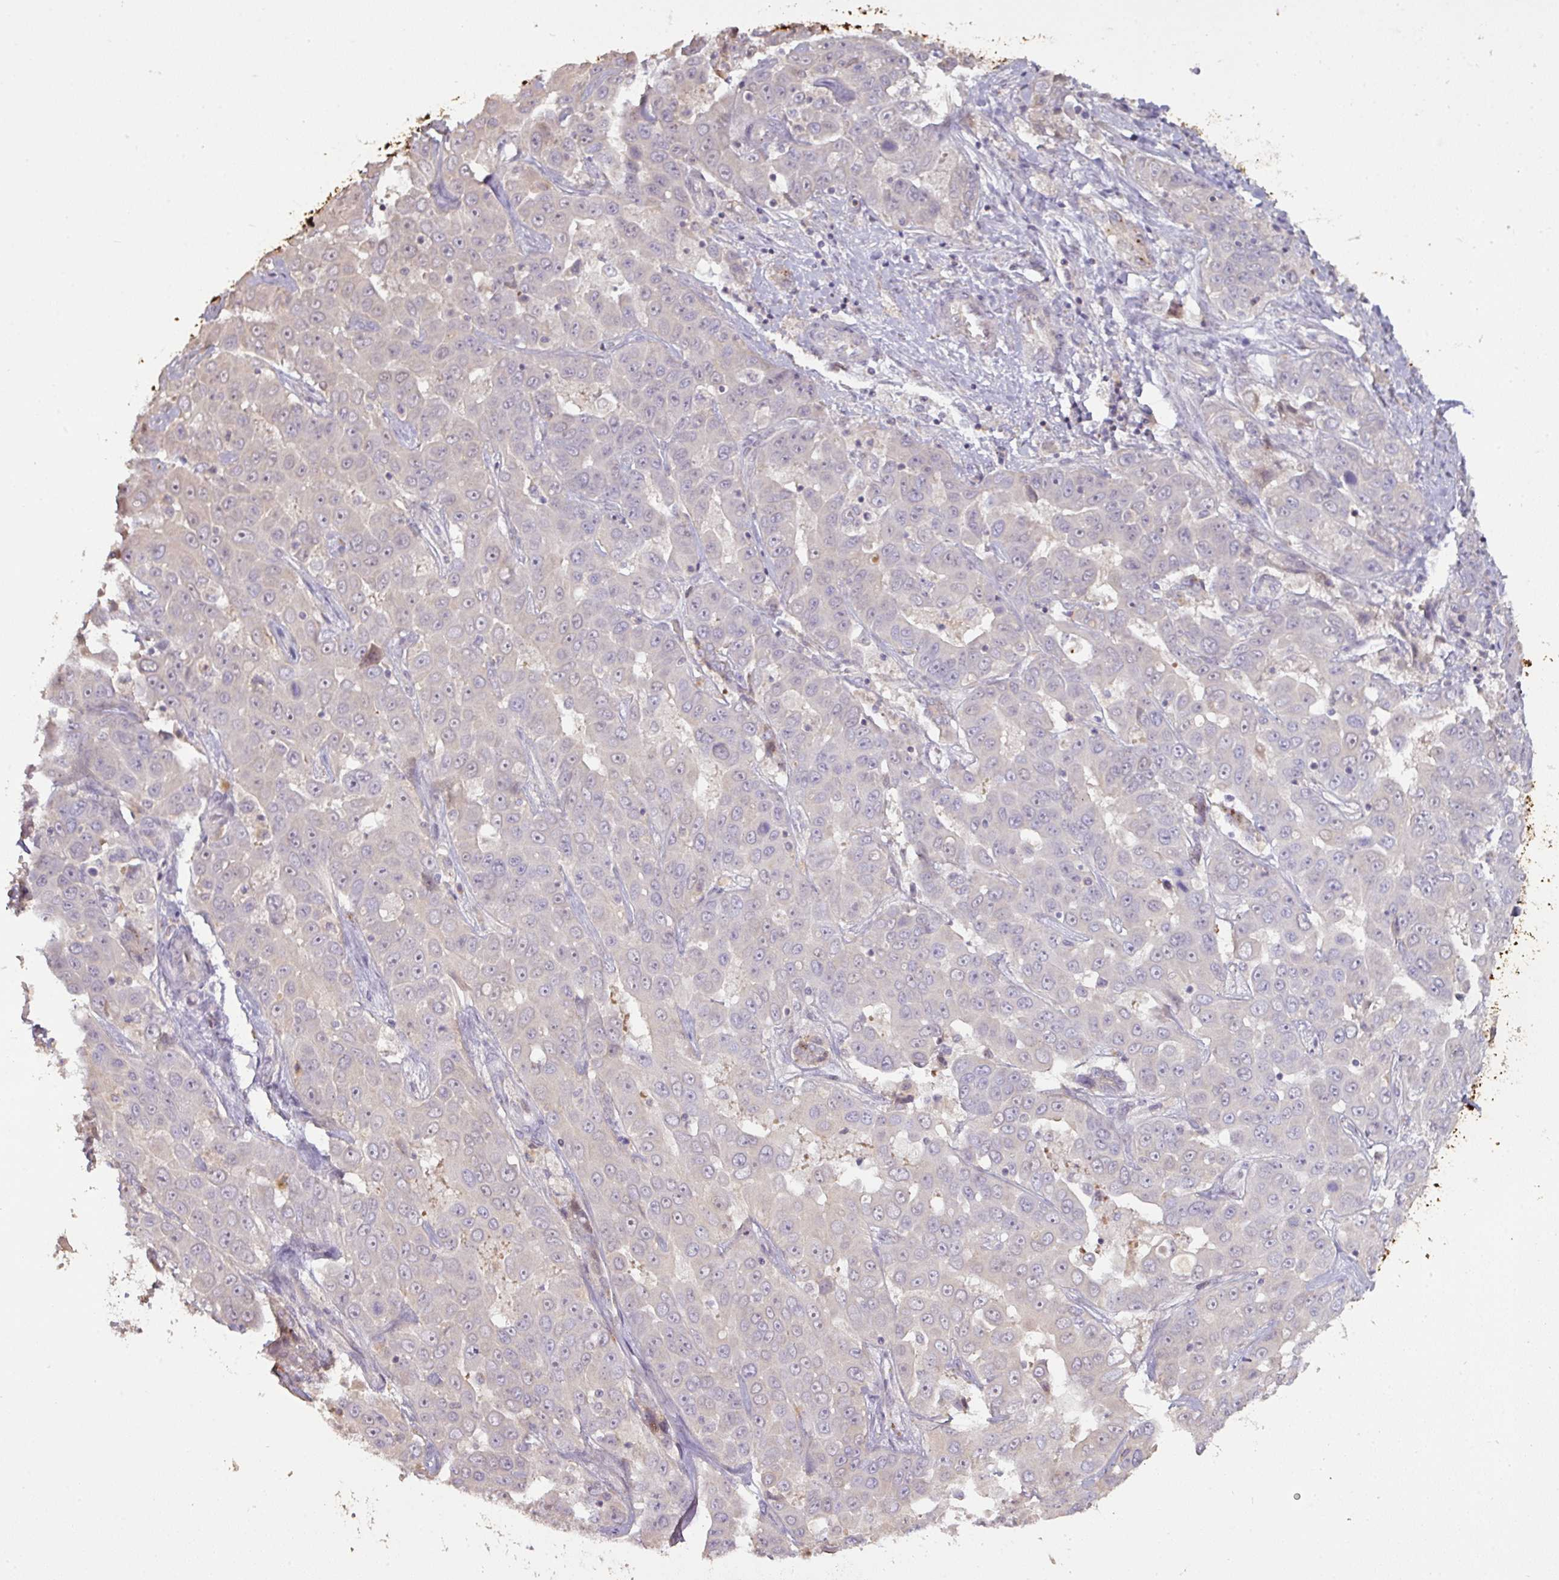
{"staining": {"intensity": "negative", "quantity": "none", "location": "none"}, "tissue": "liver cancer", "cell_type": "Tumor cells", "image_type": "cancer", "snomed": [{"axis": "morphology", "description": "Cholangiocarcinoma"}, {"axis": "topography", "description": "Liver"}], "caption": "An immunohistochemistry histopathology image of cholangiocarcinoma (liver) is shown. There is no staining in tumor cells of cholangiocarcinoma (liver).", "gene": "CXCR5", "patient": {"sex": "female", "age": 52}}